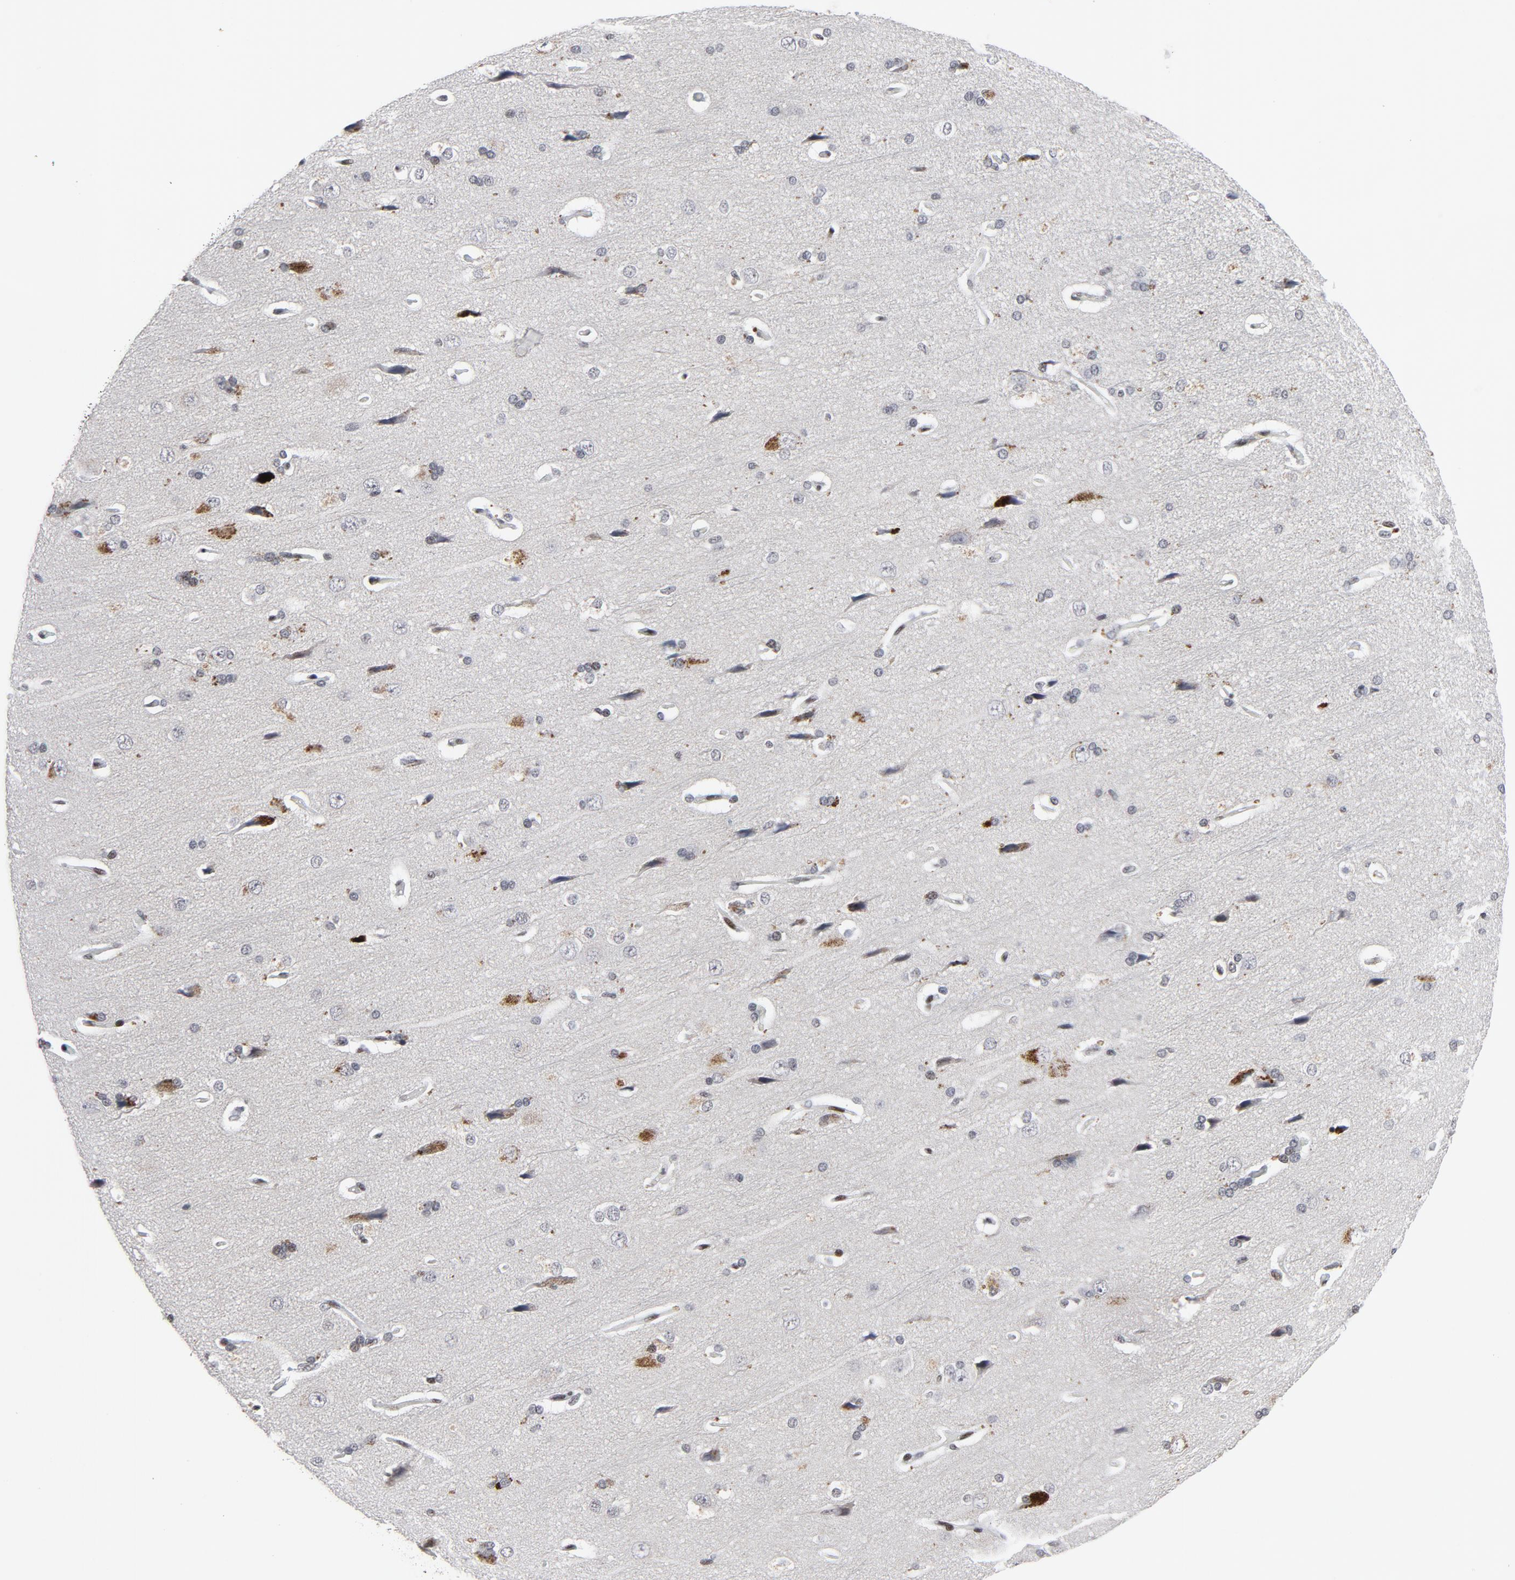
{"staining": {"intensity": "negative", "quantity": "none", "location": "none"}, "tissue": "cerebral cortex", "cell_type": "Endothelial cells", "image_type": "normal", "snomed": [{"axis": "morphology", "description": "Normal tissue, NOS"}, {"axis": "topography", "description": "Cerebral cortex"}], "caption": "Human cerebral cortex stained for a protein using immunohistochemistry (IHC) shows no positivity in endothelial cells.", "gene": "GABPA", "patient": {"sex": "male", "age": 62}}